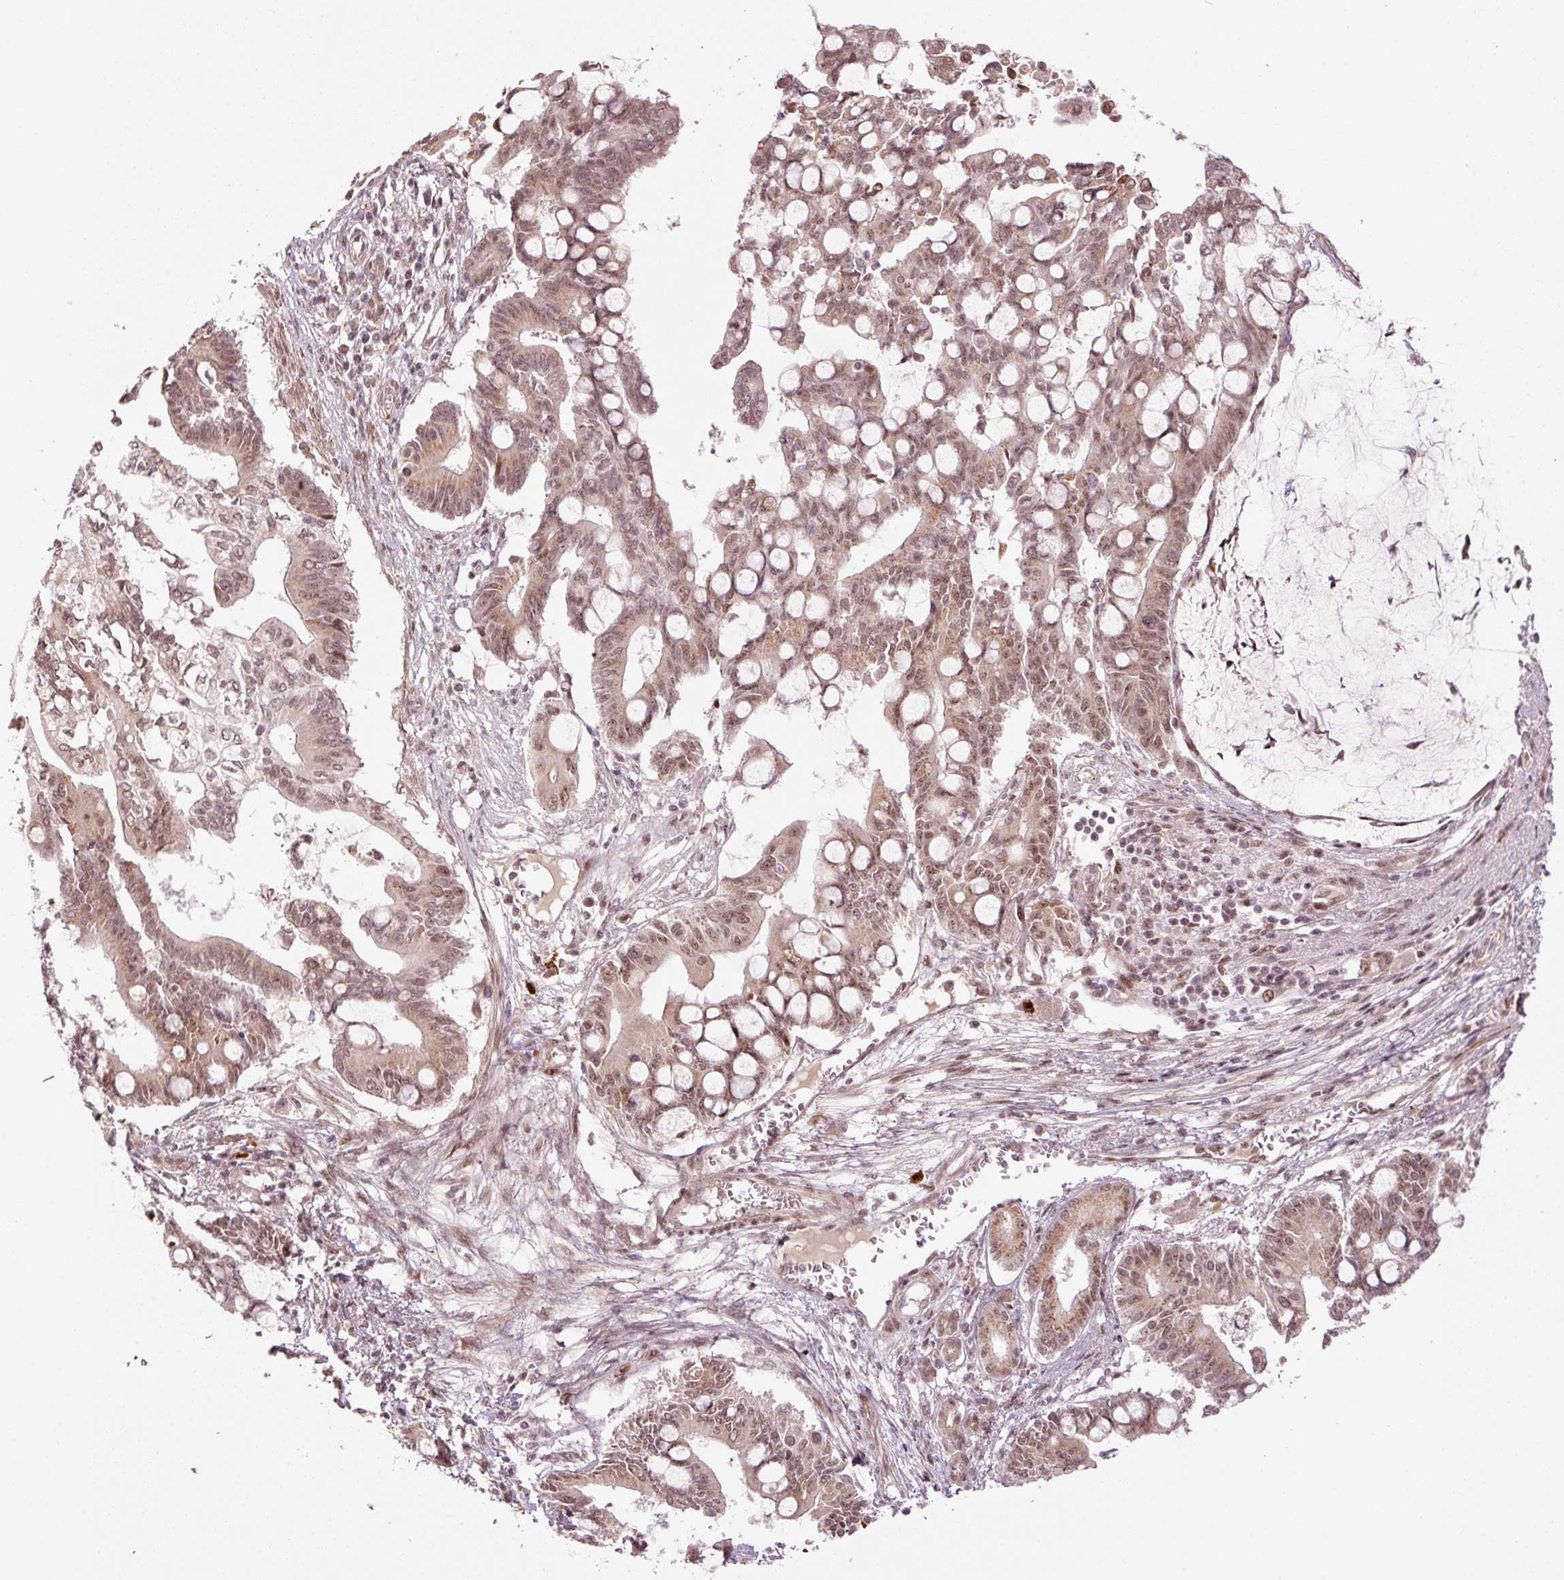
{"staining": {"intensity": "weak", "quantity": ">75%", "location": "cytoplasmic/membranous,nuclear"}, "tissue": "pancreatic cancer", "cell_type": "Tumor cells", "image_type": "cancer", "snomed": [{"axis": "morphology", "description": "Adenocarcinoma, NOS"}, {"axis": "topography", "description": "Pancreas"}], "caption": "Weak cytoplasmic/membranous and nuclear expression for a protein is seen in approximately >75% of tumor cells of pancreatic adenocarcinoma using IHC.", "gene": "ANKRD20A1", "patient": {"sex": "male", "age": 68}}